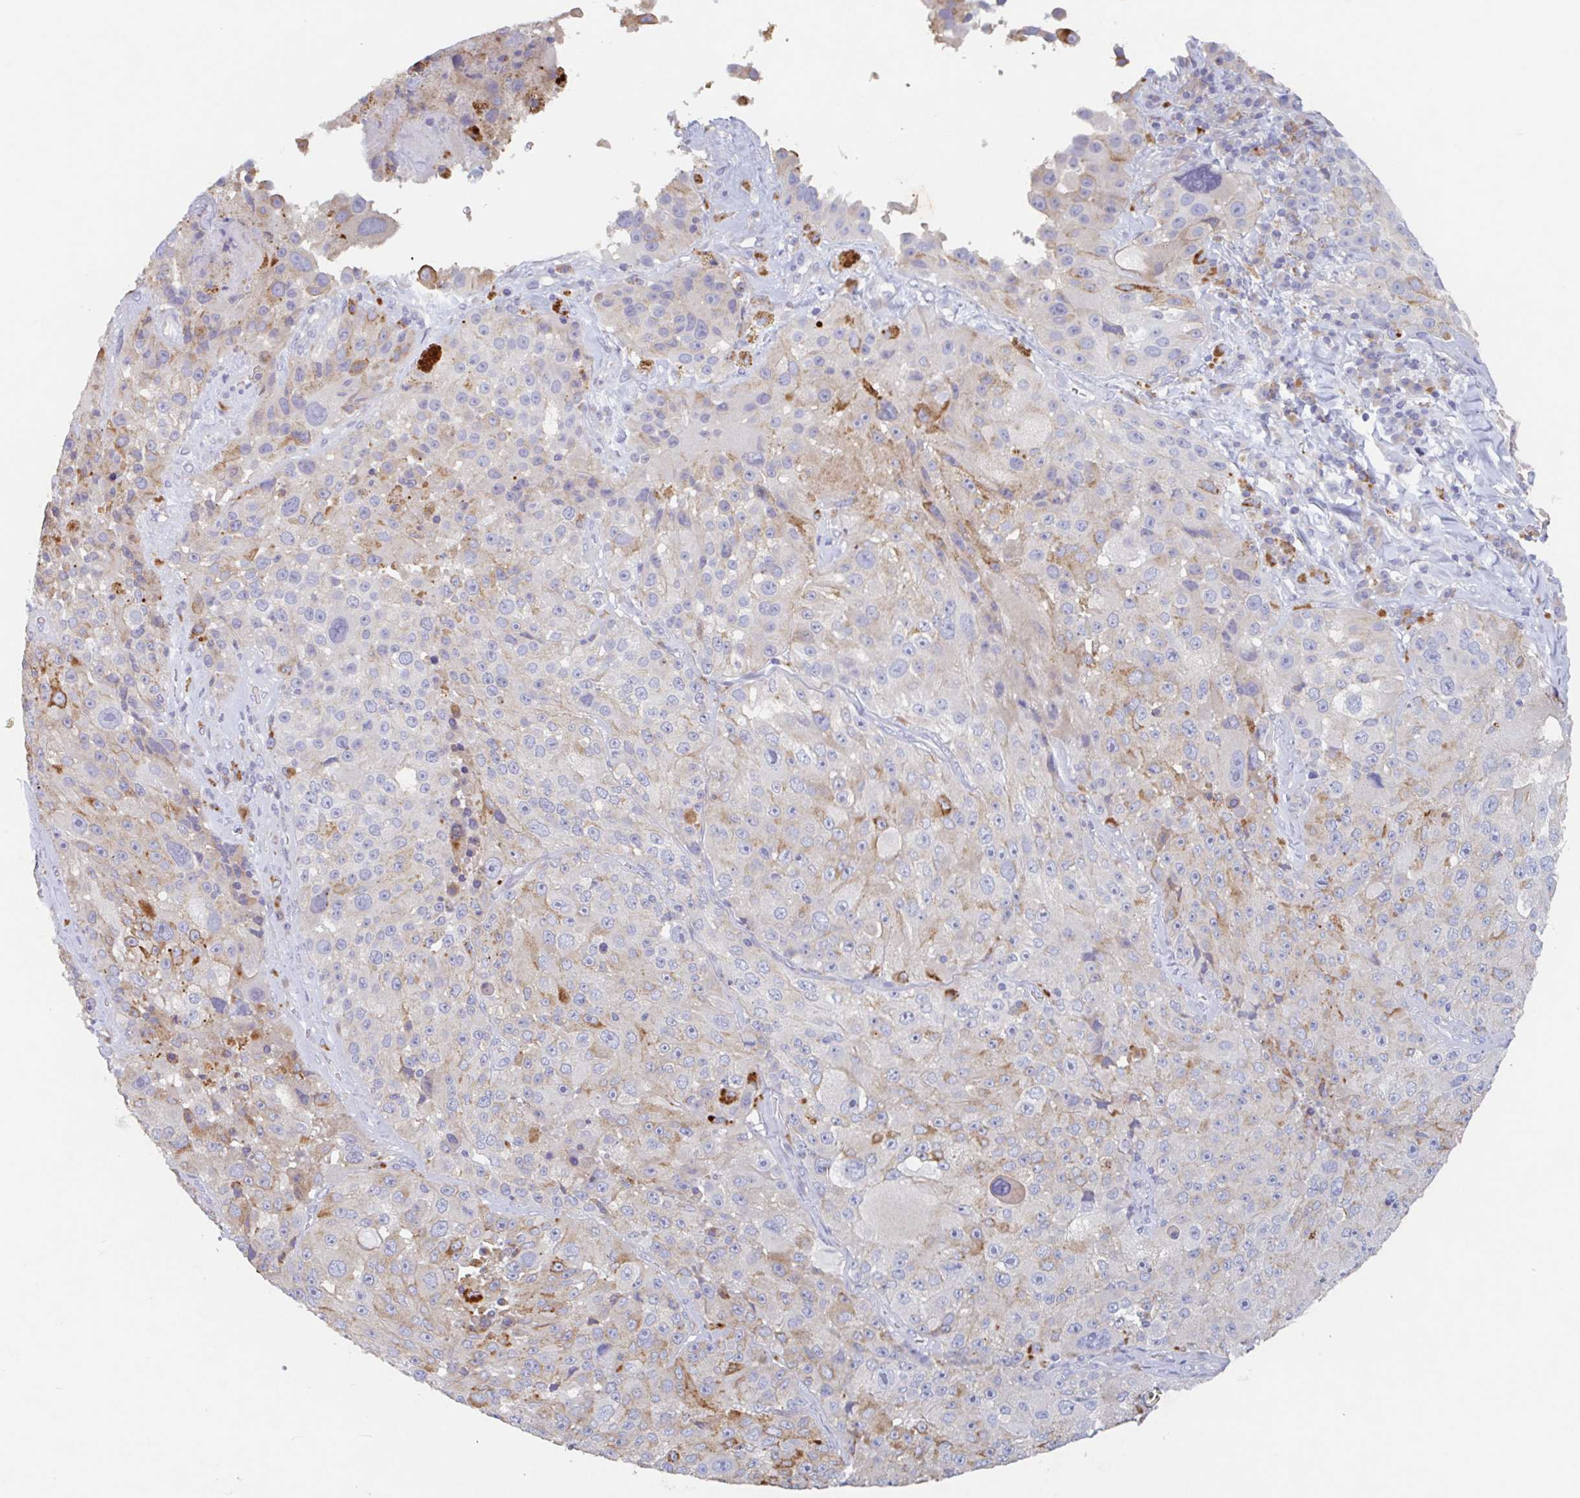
{"staining": {"intensity": "moderate", "quantity": "<25%", "location": "cytoplasmic/membranous"}, "tissue": "melanoma", "cell_type": "Tumor cells", "image_type": "cancer", "snomed": [{"axis": "morphology", "description": "Malignant melanoma, Metastatic site"}, {"axis": "topography", "description": "Lymph node"}], "caption": "Immunohistochemistry (DAB (3,3'-diaminobenzidine)) staining of human malignant melanoma (metastatic site) displays moderate cytoplasmic/membranous protein staining in about <25% of tumor cells.", "gene": "MANBA", "patient": {"sex": "male", "age": 62}}